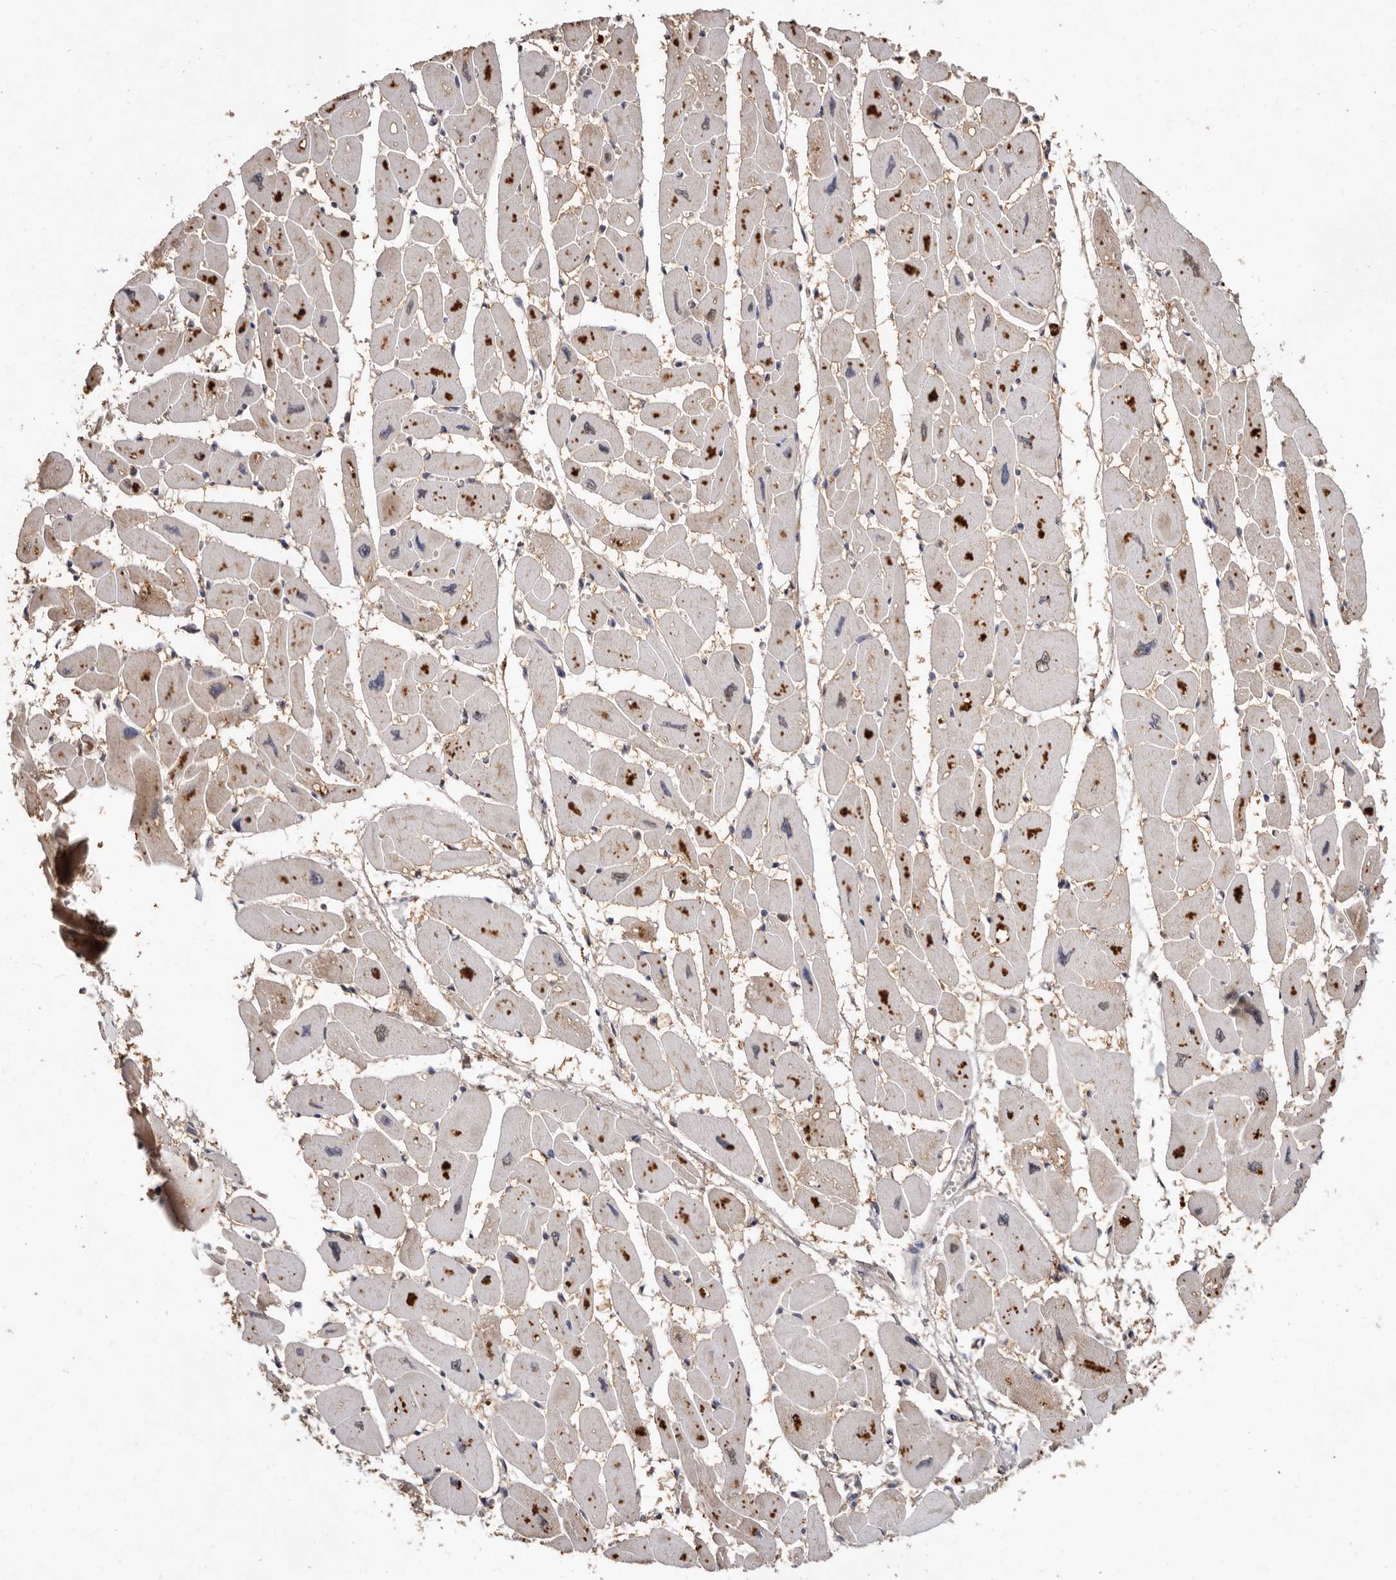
{"staining": {"intensity": "moderate", "quantity": ">75%", "location": "cytoplasmic/membranous"}, "tissue": "heart muscle", "cell_type": "Cardiomyocytes", "image_type": "normal", "snomed": [{"axis": "morphology", "description": "Normal tissue, NOS"}, {"axis": "topography", "description": "Heart"}], "caption": "Brown immunohistochemical staining in normal heart muscle demonstrates moderate cytoplasmic/membranous staining in approximately >75% of cardiomyocytes. Immunohistochemistry (ihc) stains the protein in brown and the nuclei are stained blue.", "gene": "EDEM1", "patient": {"sex": "female", "age": 54}}